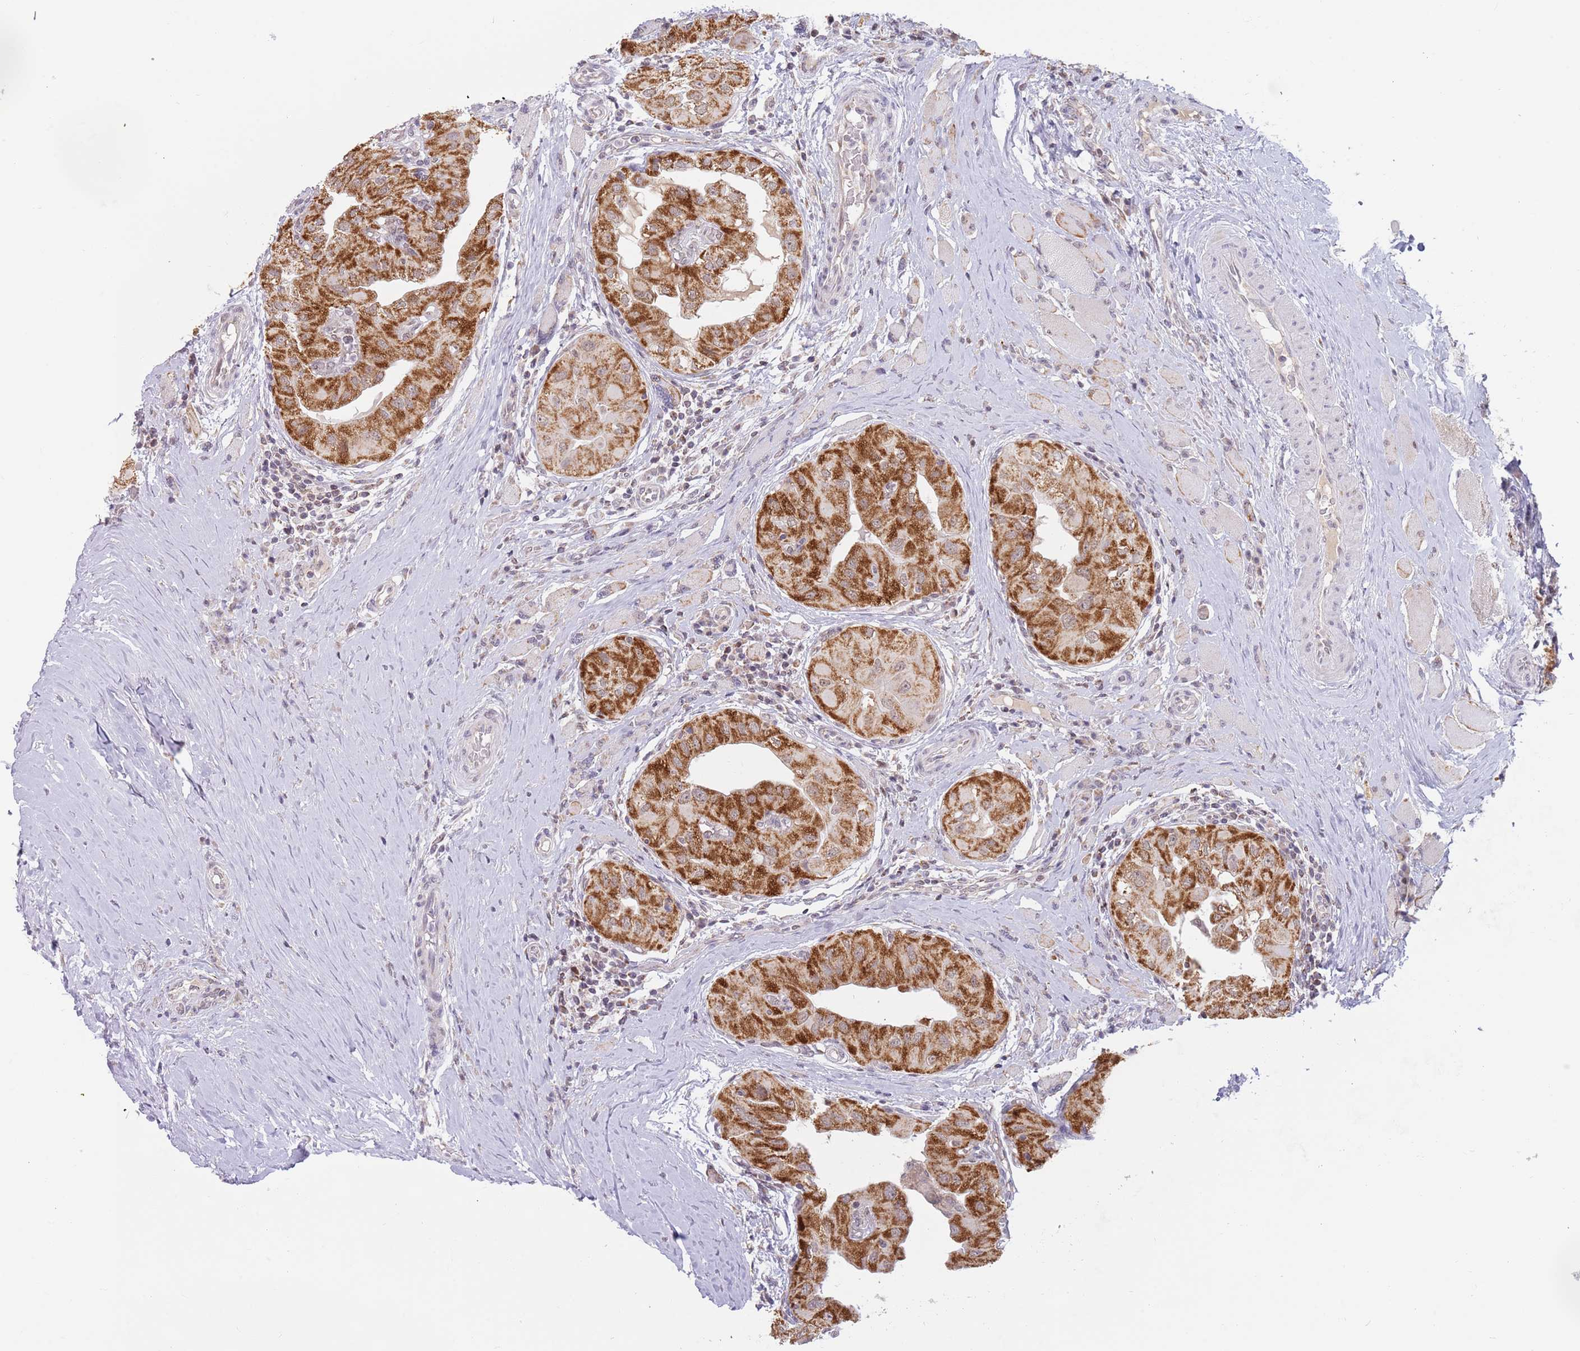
{"staining": {"intensity": "strong", "quantity": ">75%", "location": "cytoplasmic/membranous"}, "tissue": "thyroid cancer", "cell_type": "Tumor cells", "image_type": "cancer", "snomed": [{"axis": "morphology", "description": "Papillary adenocarcinoma, NOS"}, {"axis": "topography", "description": "Thyroid gland"}], "caption": "Immunohistochemical staining of thyroid papillary adenocarcinoma reveals high levels of strong cytoplasmic/membranous staining in about >75% of tumor cells. (Brightfield microscopy of DAB IHC at high magnification).", "gene": "TIMM13", "patient": {"sex": "female", "age": 59}}